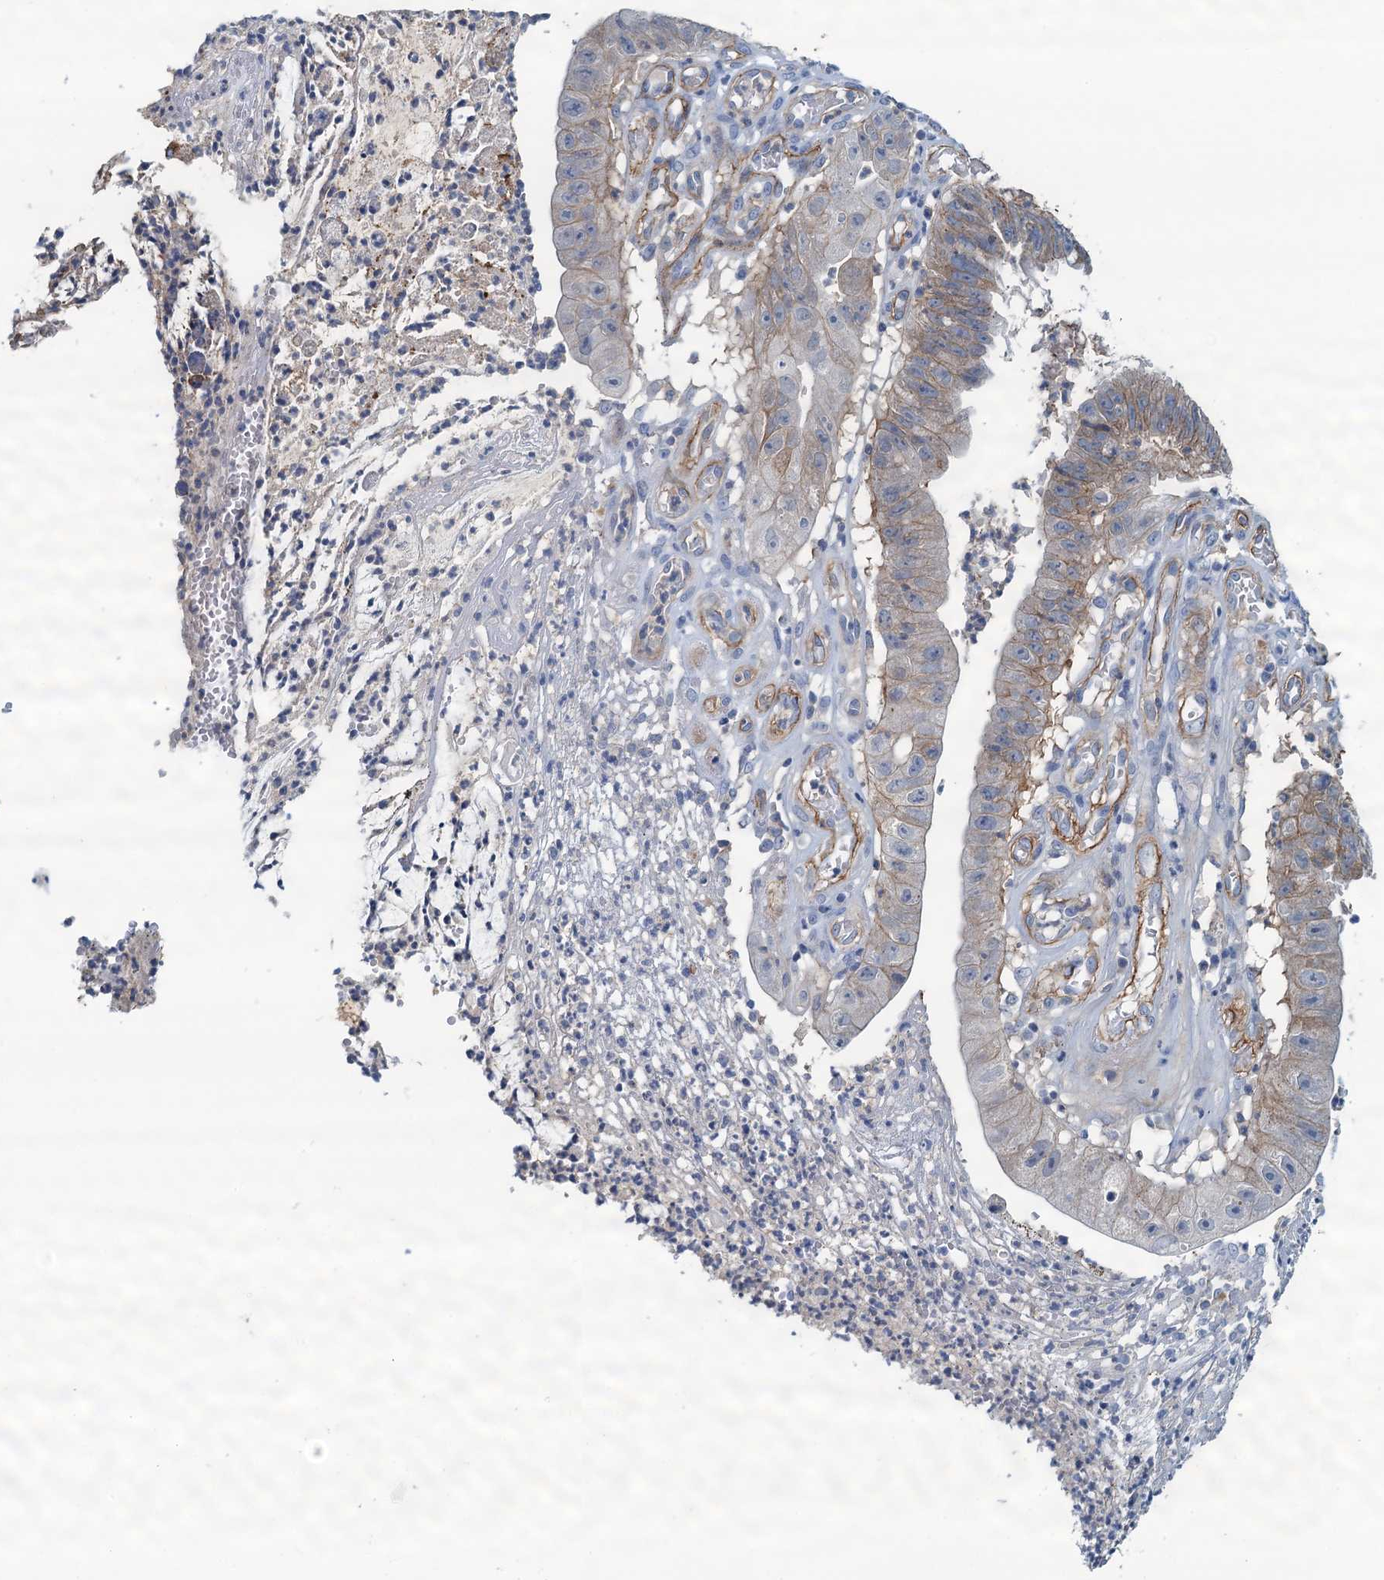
{"staining": {"intensity": "moderate", "quantity": "25%-75%", "location": "cytoplasmic/membranous"}, "tissue": "stomach cancer", "cell_type": "Tumor cells", "image_type": "cancer", "snomed": [{"axis": "morphology", "description": "Adenocarcinoma, NOS"}, {"axis": "topography", "description": "Stomach"}], "caption": "A photomicrograph of human stomach adenocarcinoma stained for a protein shows moderate cytoplasmic/membranous brown staining in tumor cells. The staining was performed using DAB (3,3'-diaminobenzidine) to visualize the protein expression in brown, while the nuclei were stained in blue with hematoxylin (Magnification: 20x).", "gene": "THAP10", "patient": {"sex": "male", "age": 59}}